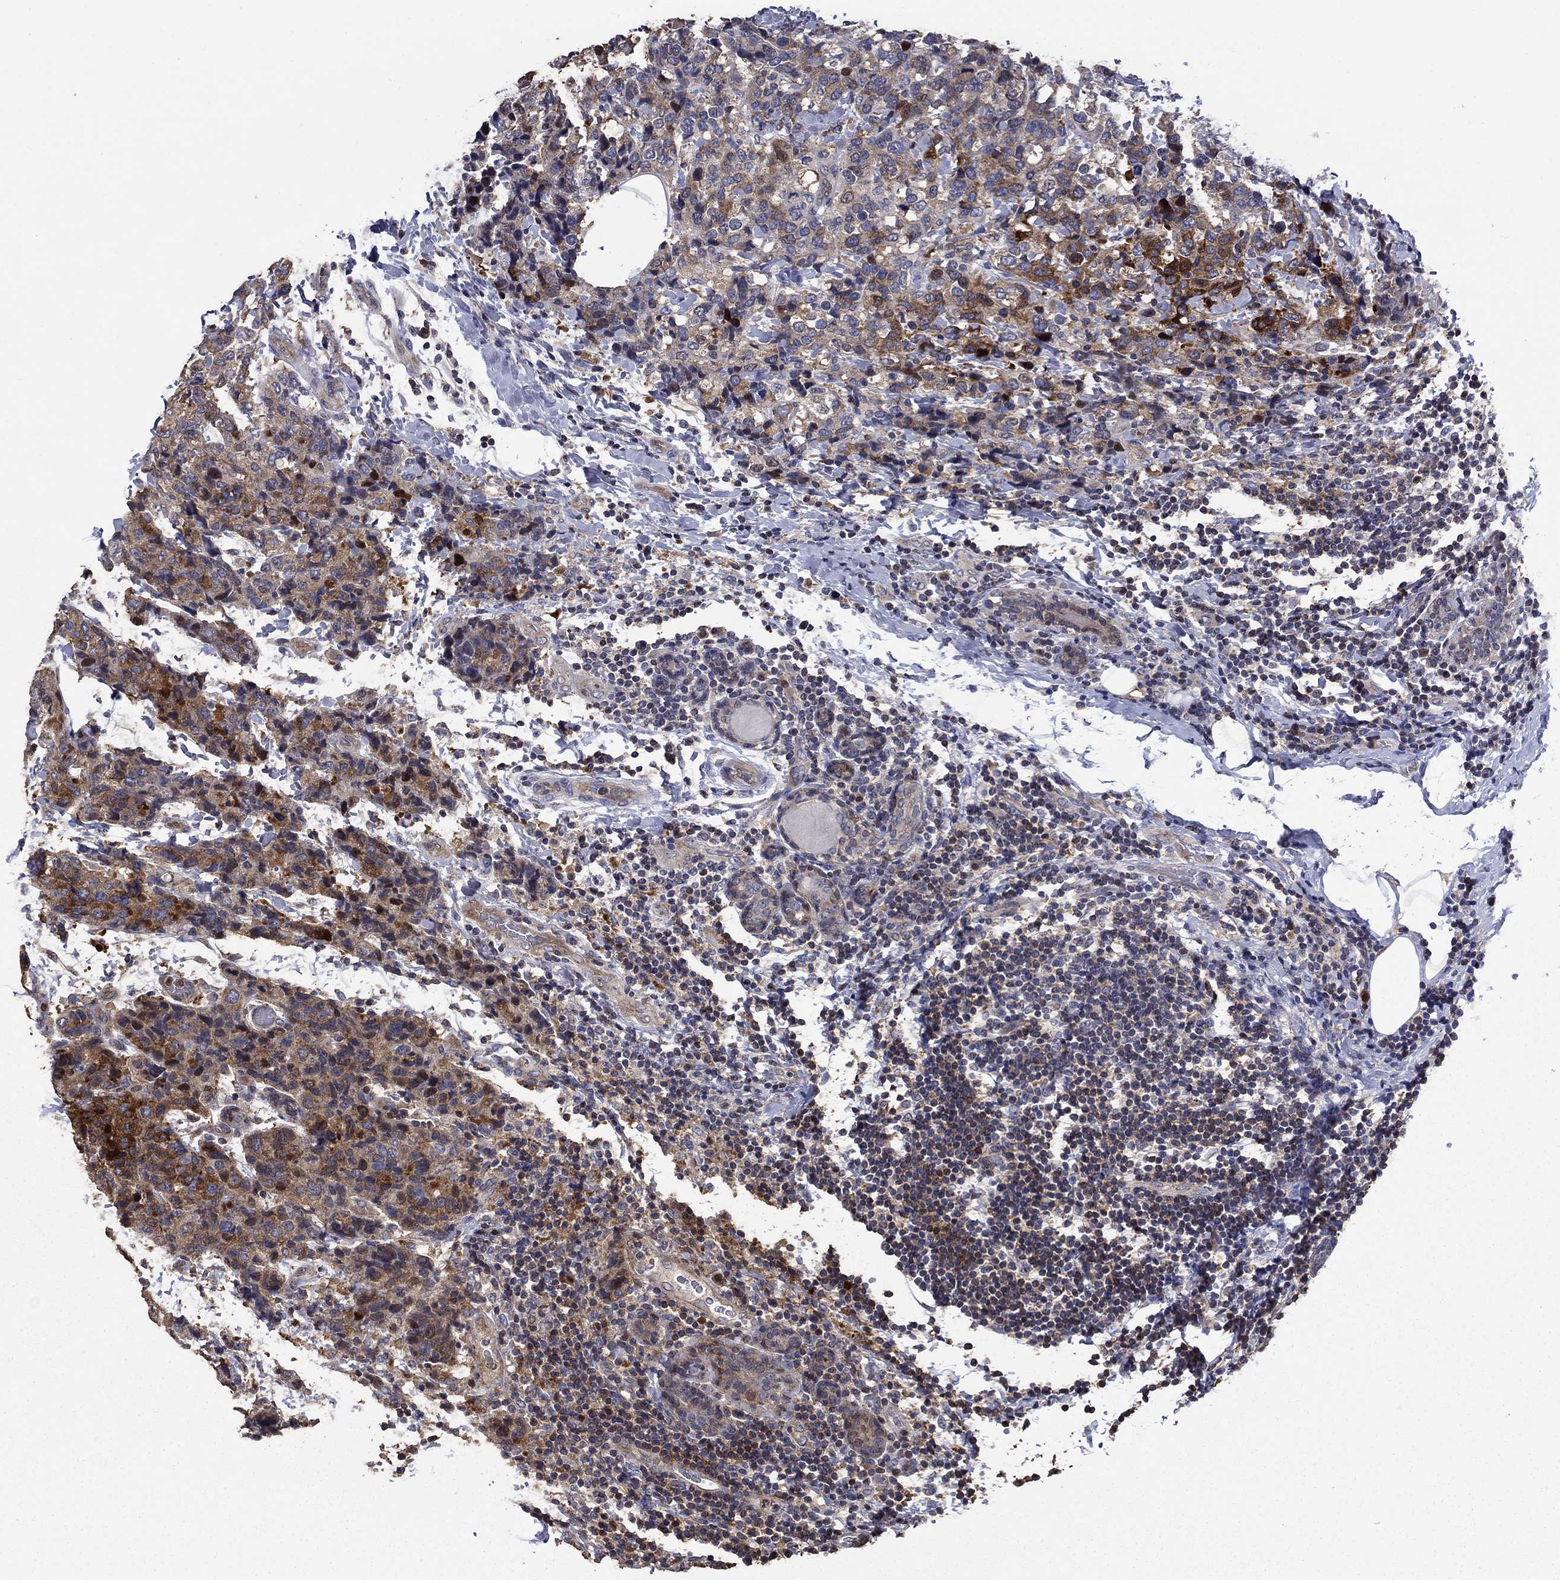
{"staining": {"intensity": "moderate", "quantity": "<25%", "location": "cytoplasmic/membranous"}, "tissue": "breast cancer", "cell_type": "Tumor cells", "image_type": "cancer", "snomed": [{"axis": "morphology", "description": "Lobular carcinoma"}, {"axis": "topography", "description": "Breast"}], "caption": "Protein staining reveals moderate cytoplasmic/membranous expression in about <25% of tumor cells in breast cancer.", "gene": "DVL1", "patient": {"sex": "female", "age": 59}}